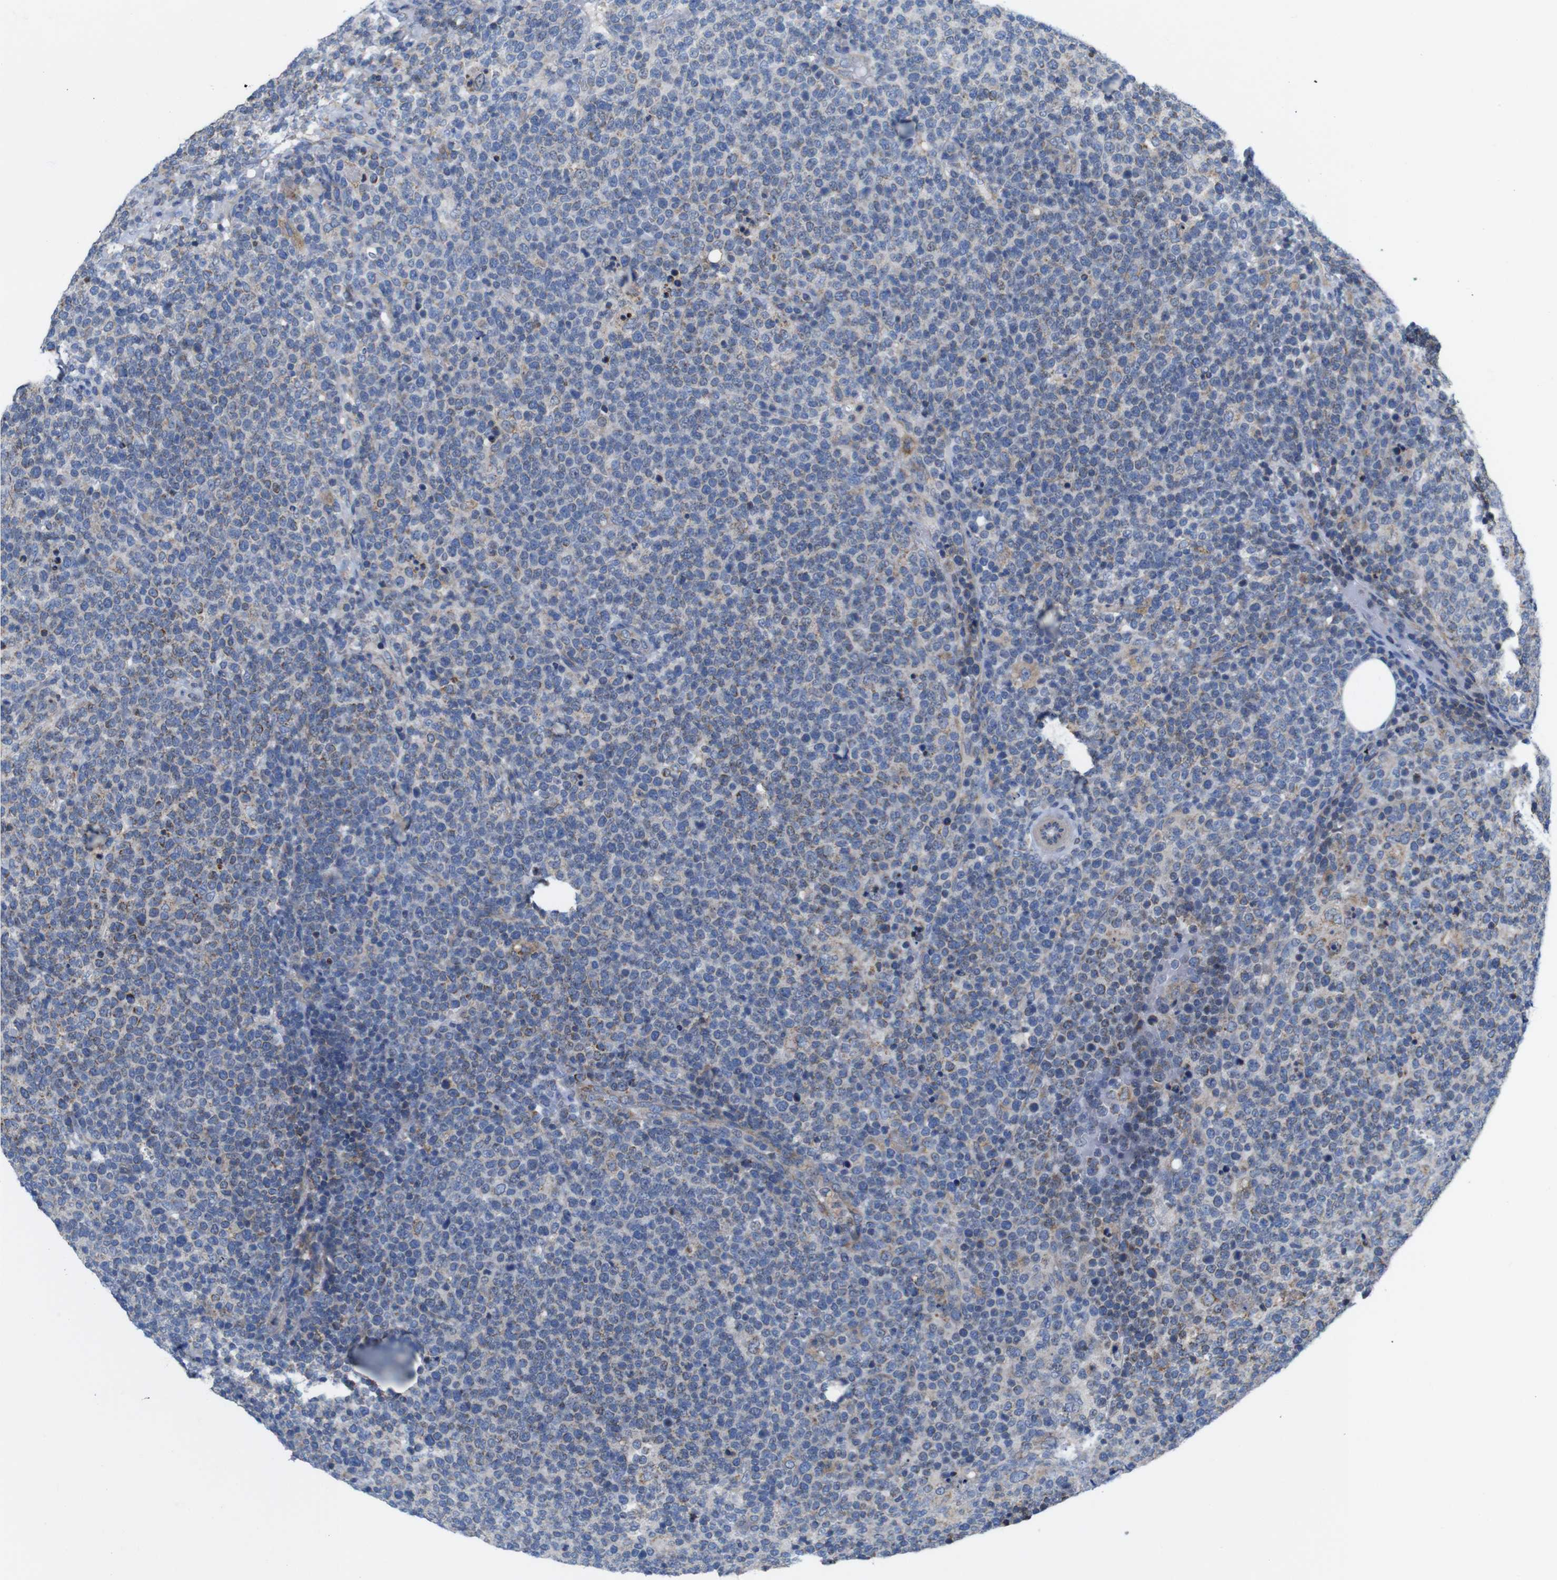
{"staining": {"intensity": "weak", "quantity": "25%-75%", "location": "cytoplasmic/membranous"}, "tissue": "lymphoma", "cell_type": "Tumor cells", "image_type": "cancer", "snomed": [{"axis": "morphology", "description": "Malignant lymphoma, non-Hodgkin's type, High grade"}, {"axis": "topography", "description": "Lymph node"}], "caption": "Human malignant lymphoma, non-Hodgkin's type (high-grade) stained with a protein marker exhibits weak staining in tumor cells.", "gene": "PDCD1LG2", "patient": {"sex": "male", "age": 61}}